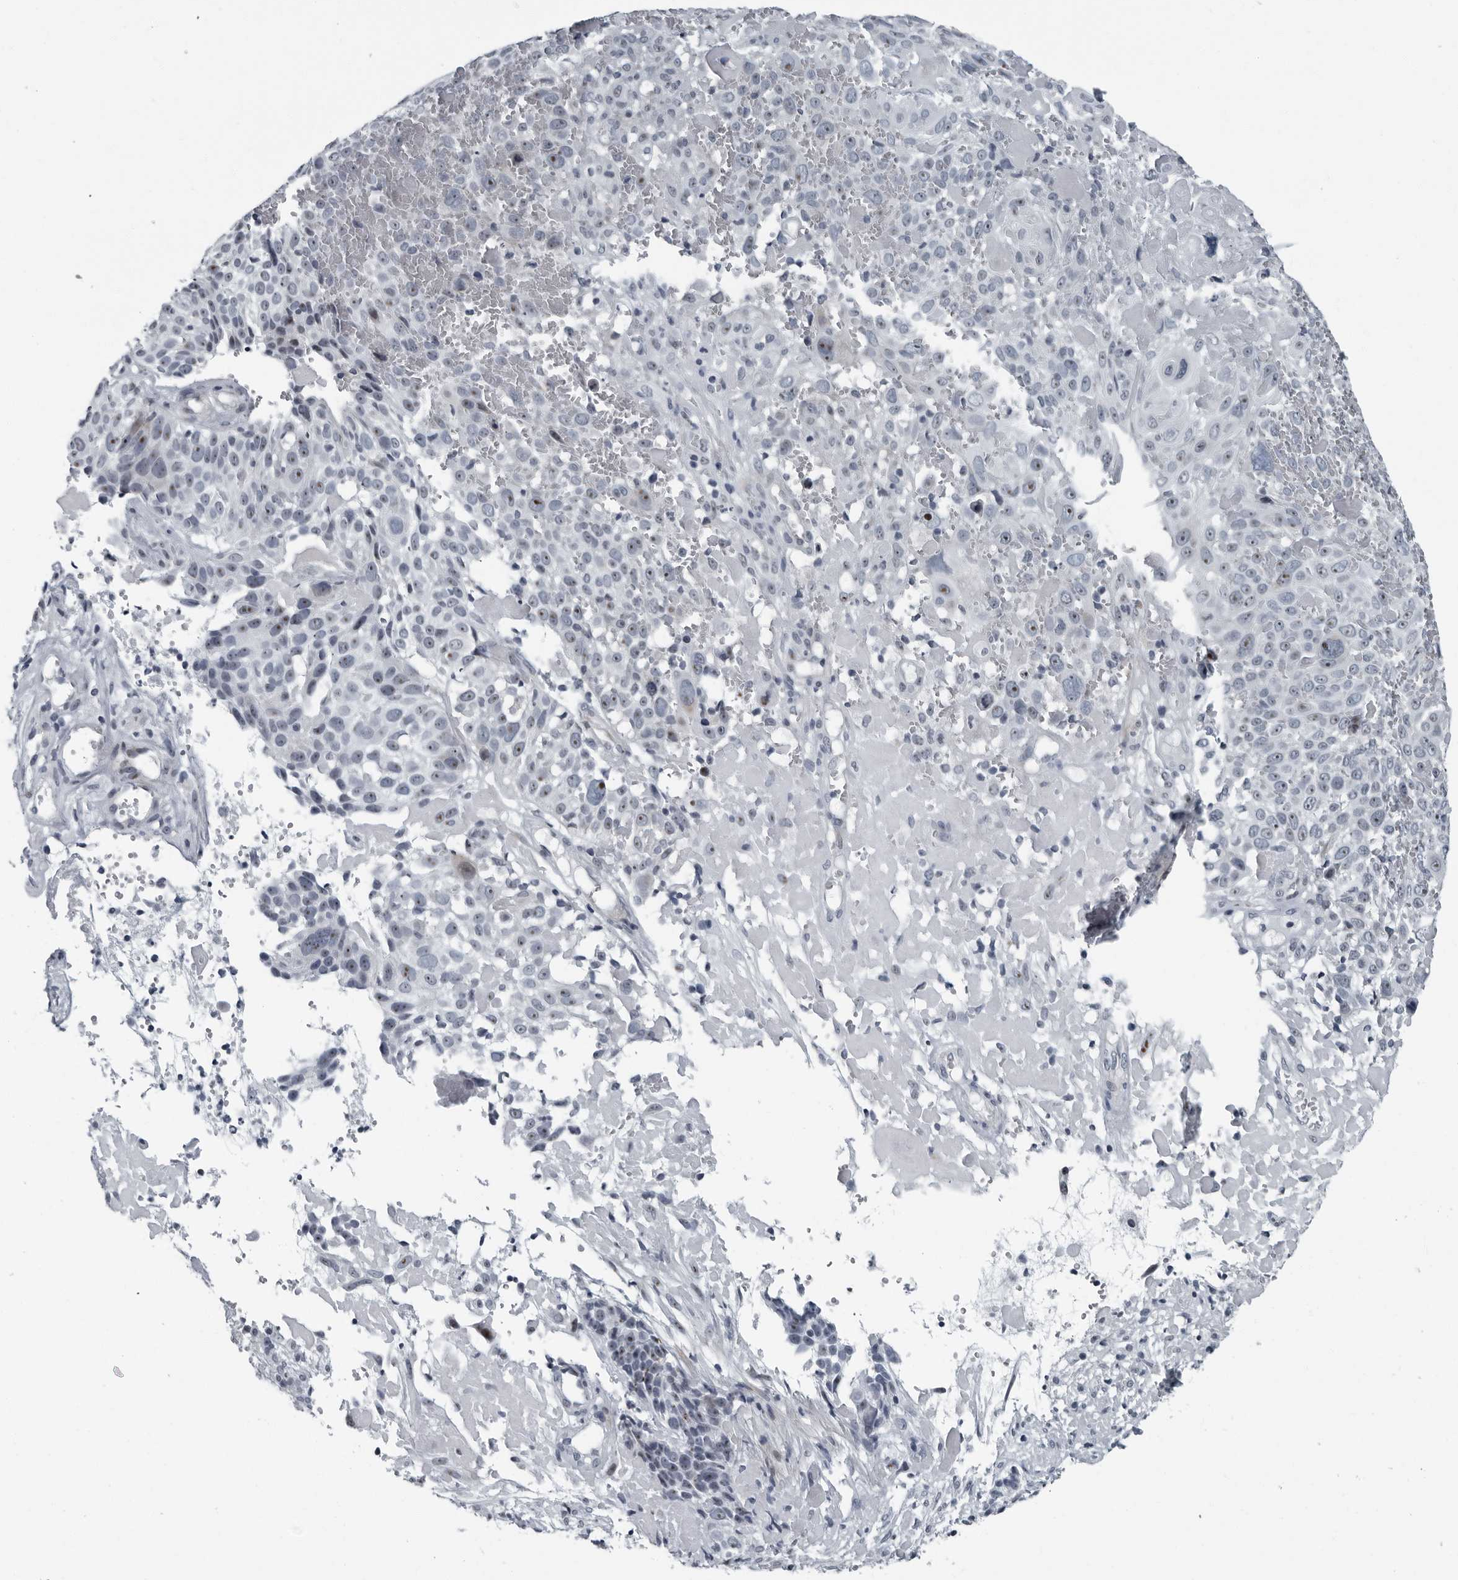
{"staining": {"intensity": "moderate", "quantity": "25%-75%", "location": "nuclear"}, "tissue": "cervical cancer", "cell_type": "Tumor cells", "image_type": "cancer", "snomed": [{"axis": "morphology", "description": "Squamous cell carcinoma, NOS"}, {"axis": "topography", "description": "Cervix"}], "caption": "Tumor cells display moderate nuclear expression in about 25%-75% of cells in squamous cell carcinoma (cervical).", "gene": "PDCD11", "patient": {"sex": "female", "age": 74}}